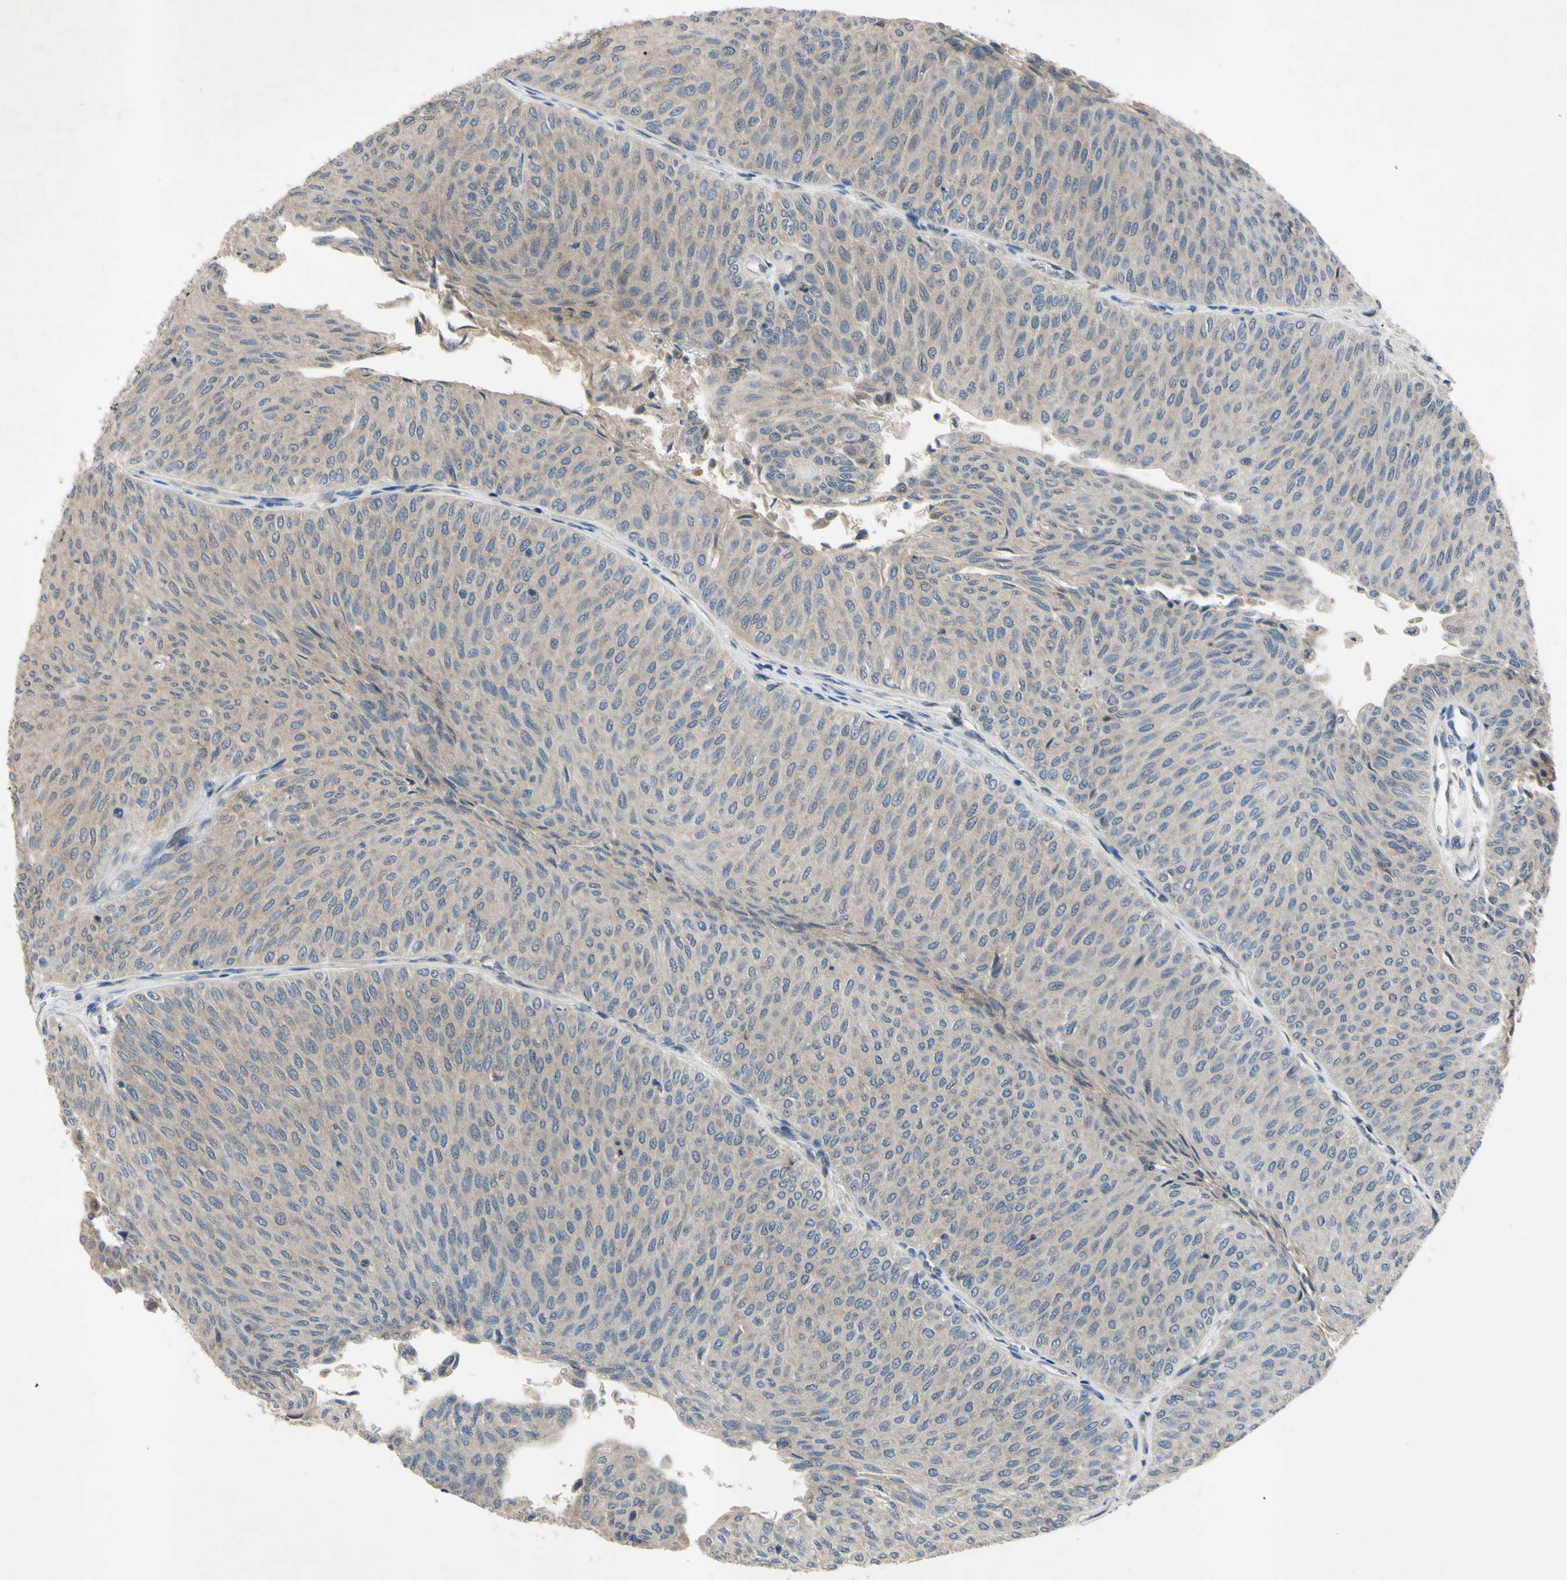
{"staining": {"intensity": "moderate", "quantity": ">75%", "location": "cytoplasmic/membranous"}, "tissue": "urothelial cancer", "cell_type": "Tumor cells", "image_type": "cancer", "snomed": [{"axis": "morphology", "description": "Urothelial carcinoma, Low grade"}, {"axis": "topography", "description": "Urinary bladder"}], "caption": "Protein staining demonstrates moderate cytoplasmic/membranous positivity in about >75% of tumor cells in urothelial carcinoma (low-grade).", "gene": "HILPDA", "patient": {"sex": "male", "age": 78}}